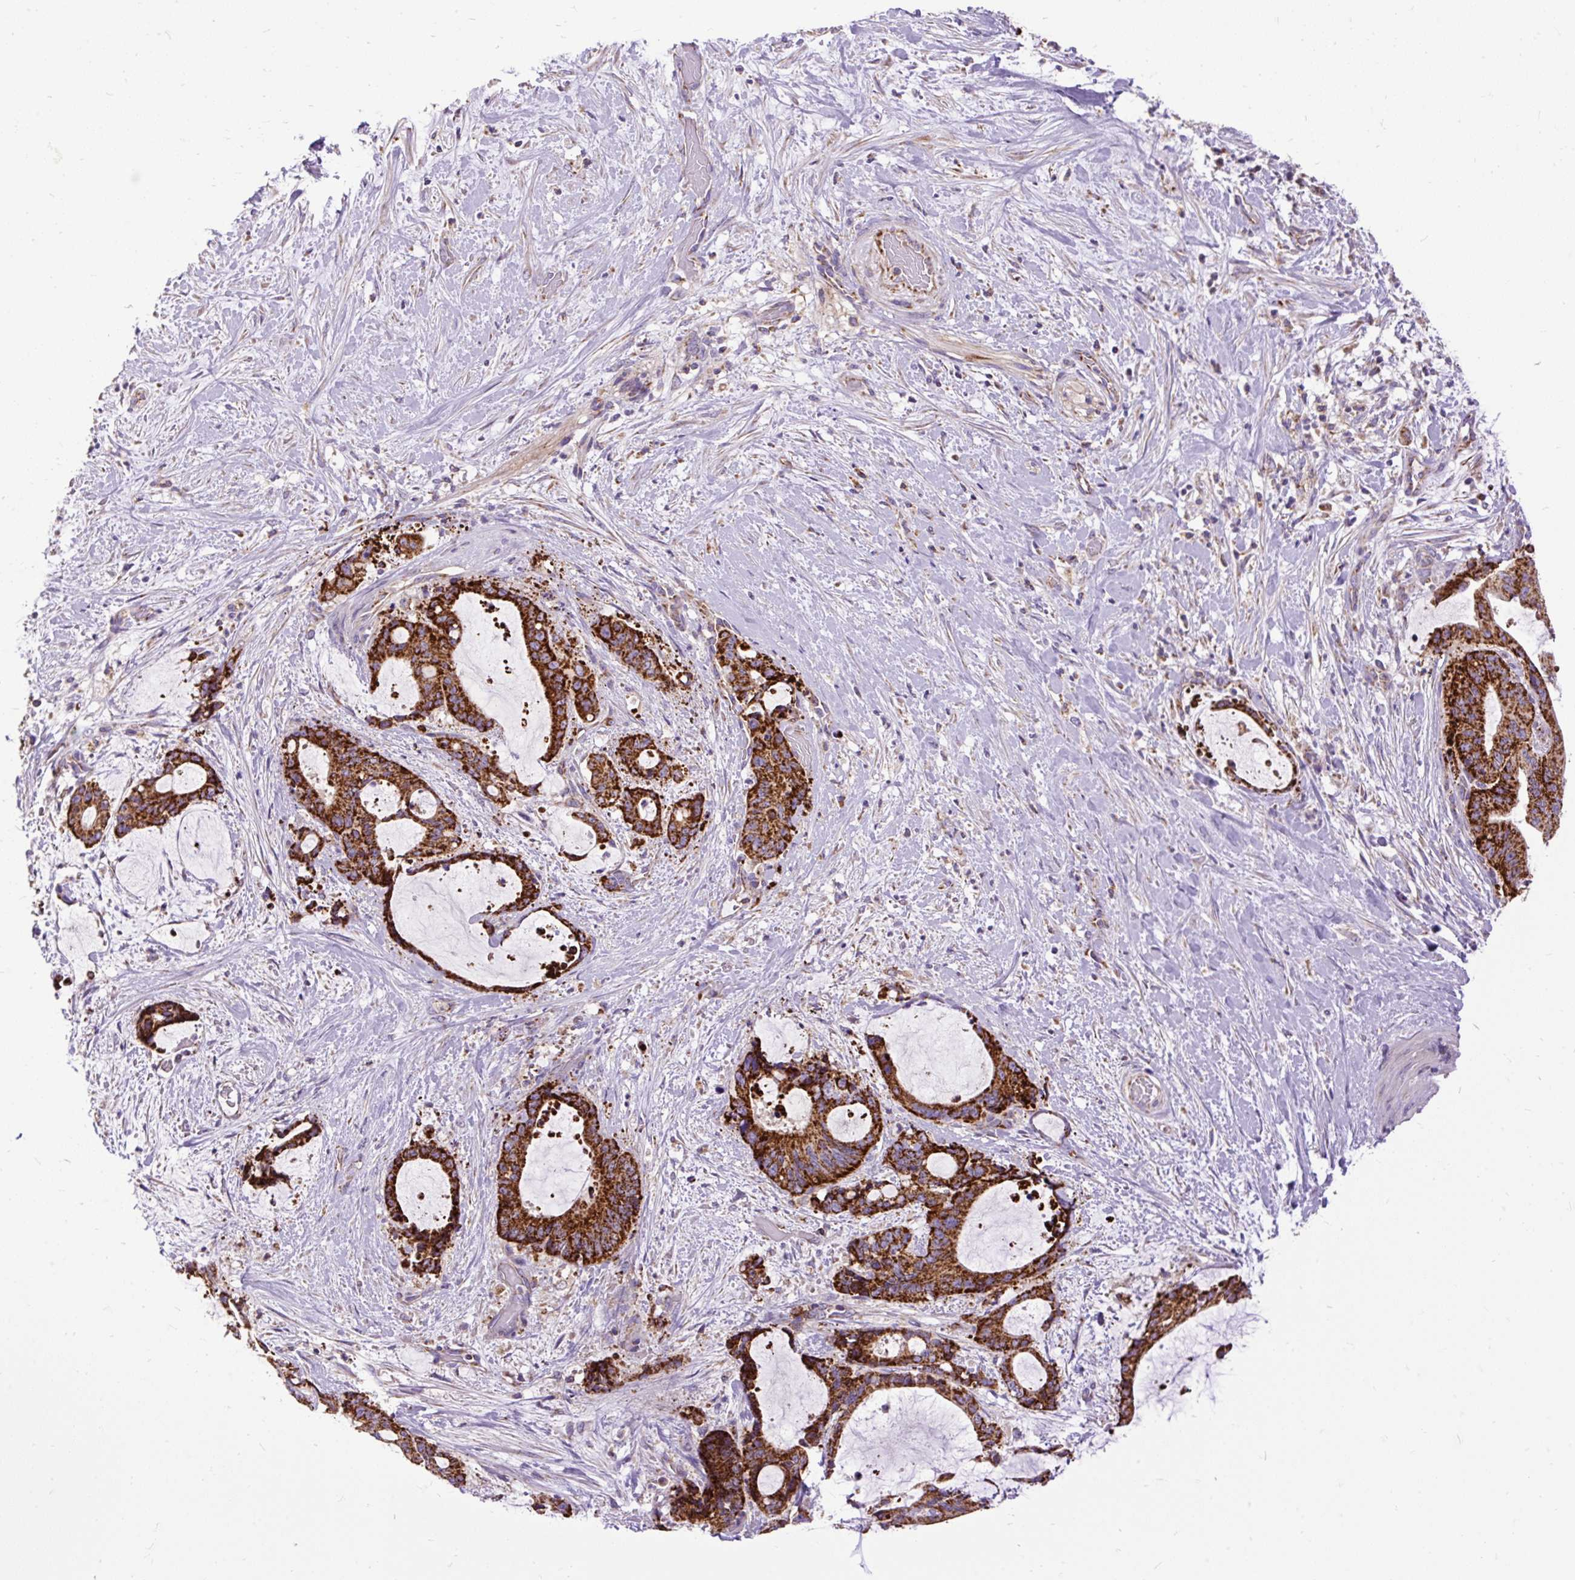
{"staining": {"intensity": "strong", "quantity": ">75%", "location": "cytoplasmic/membranous"}, "tissue": "liver cancer", "cell_type": "Tumor cells", "image_type": "cancer", "snomed": [{"axis": "morphology", "description": "Normal tissue, NOS"}, {"axis": "morphology", "description": "Cholangiocarcinoma"}, {"axis": "topography", "description": "Liver"}, {"axis": "topography", "description": "Peripheral nerve tissue"}], "caption": "Liver cancer stained for a protein reveals strong cytoplasmic/membranous positivity in tumor cells.", "gene": "TOMM40", "patient": {"sex": "female", "age": 73}}